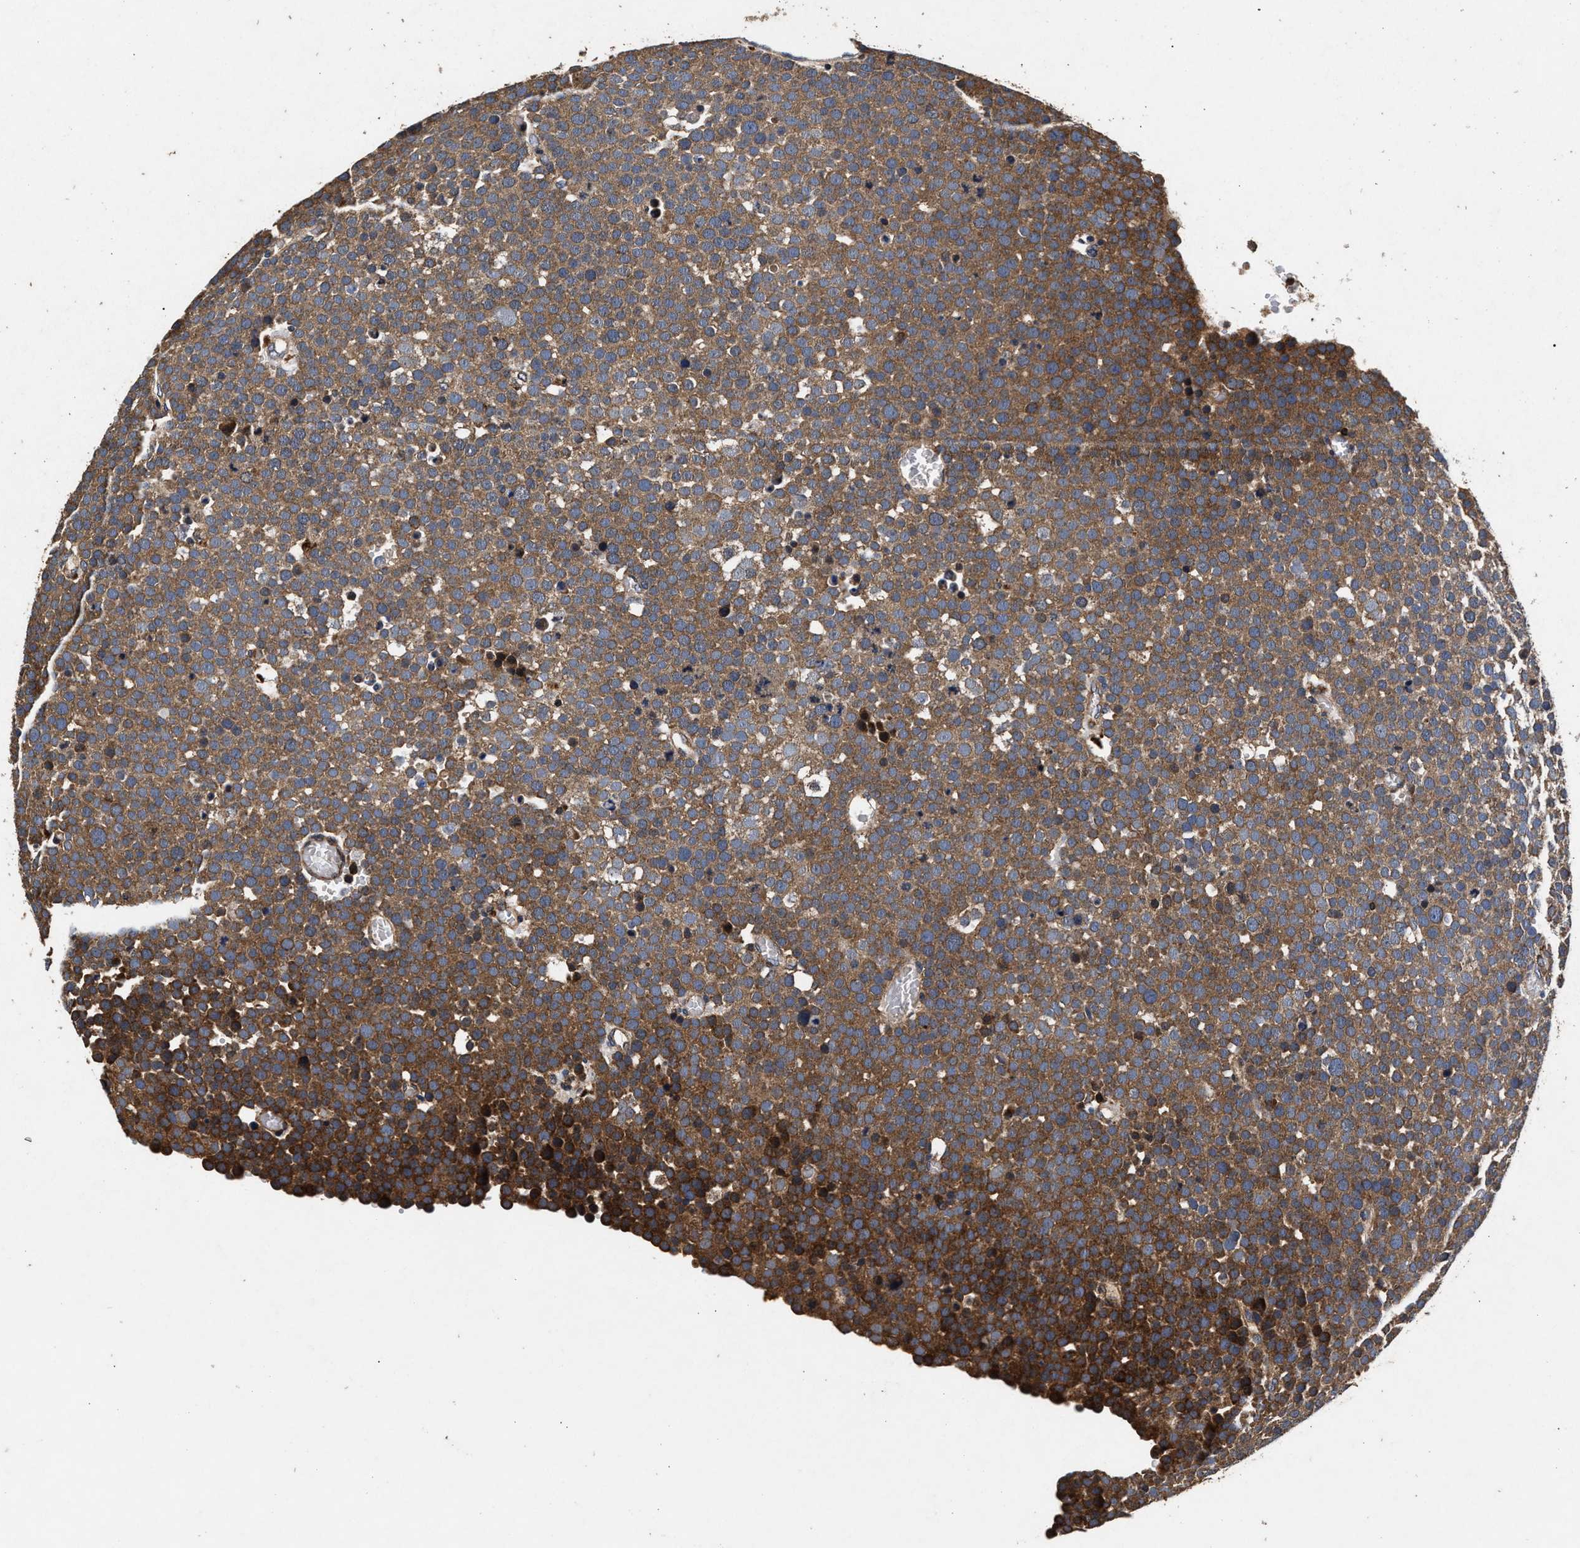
{"staining": {"intensity": "strong", "quantity": ">75%", "location": "cytoplasmic/membranous"}, "tissue": "testis cancer", "cell_type": "Tumor cells", "image_type": "cancer", "snomed": [{"axis": "morphology", "description": "Seminoma, NOS"}, {"axis": "topography", "description": "Testis"}], "caption": "Testis cancer (seminoma) stained with immunohistochemistry (IHC) demonstrates strong cytoplasmic/membranous positivity in about >75% of tumor cells.", "gene": "NFKB2", "patient": {"sex": "male", "age": 71}}